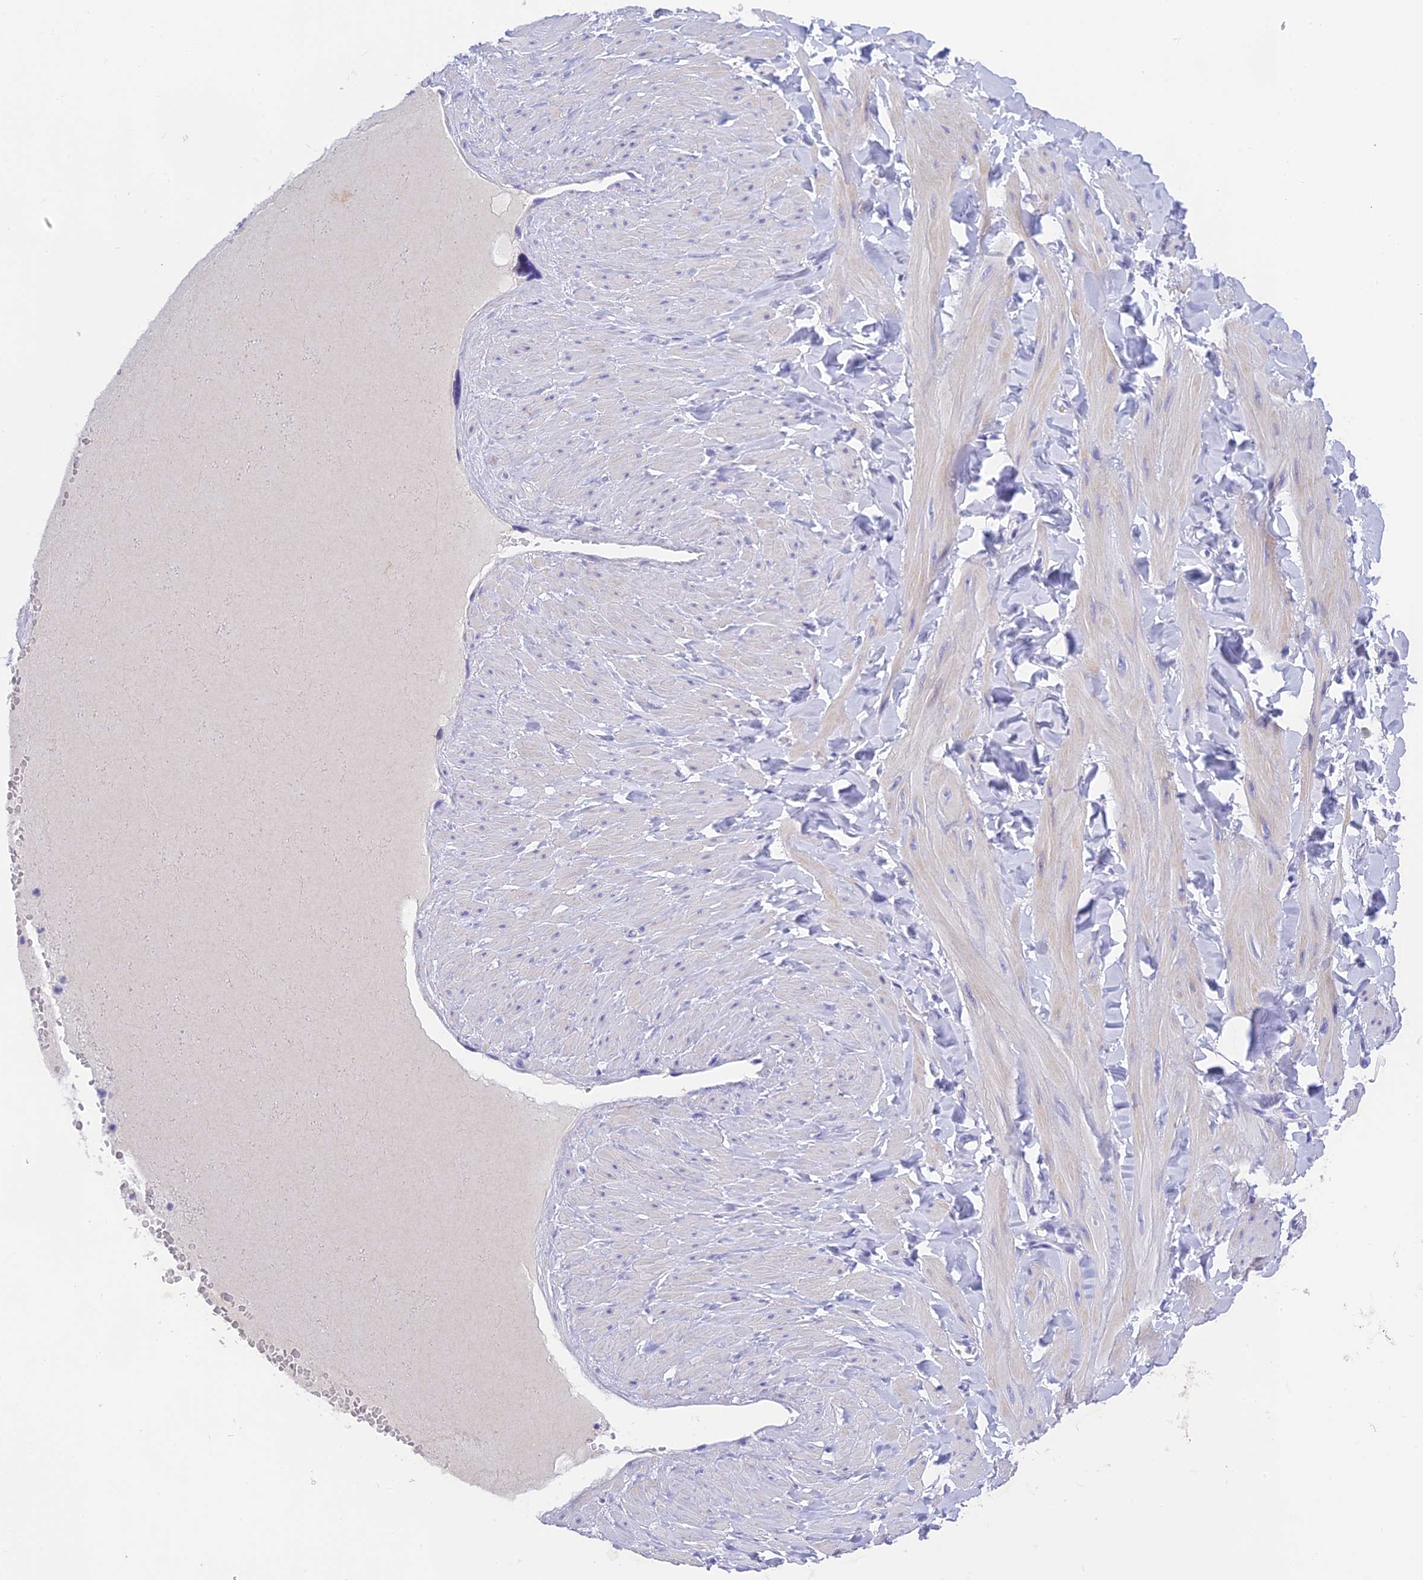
{"staining": {"intensity": "negative", "quantity": "none", "location": "none"}, "tissue": "adipose tissue", "cell_type": "Adipocytes", "image_type": "normal", "snomed": [{"axis": "morphology", "description": "Normal tissue, NOS"}, {"axis": "topography", "description": "Adipose tissue"}, {"axis": "topography", "description": "Vascular tissue"}, {"axis": "topography", "description": "Peripheral nerve tissue"}], "caption": "Image shows no significant protein staining in adipocytes of benign adipose tissue. Brightfield microscopy of IHC stained with DAB (brown) and hematoxylin (blue), captured at high magnification.", "gene": "KDELR3", "patient": {"sex": "male", "age": 25}}